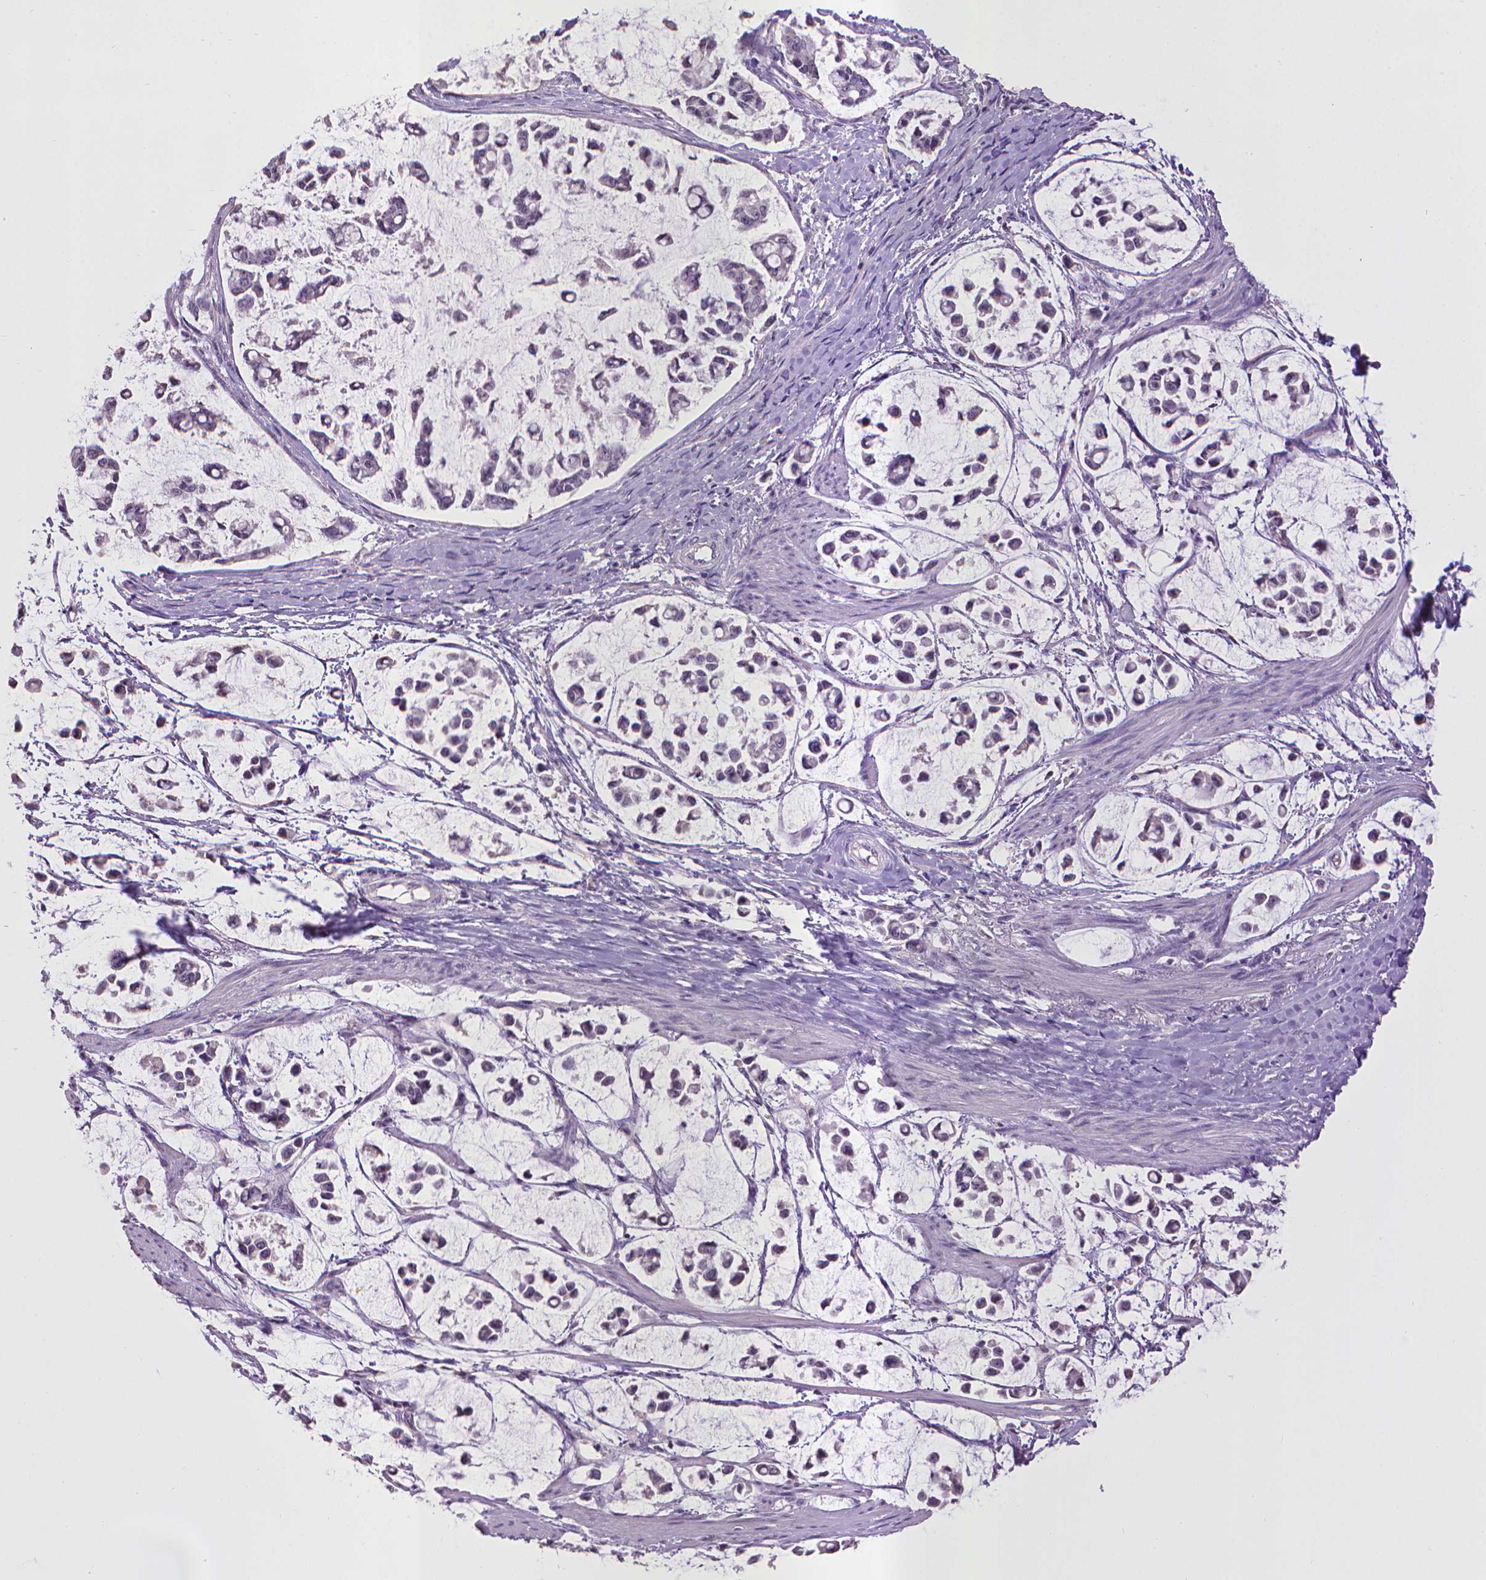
{"staining": {"intensity": "negative", "quantity": "none", "location": "none"}, "tissue": "stomach cancer", "cell_type": "Tumor cells", "image_type": "cancer", "snomed": [{"axis": "morphology", "description": "Adenocarcinoma, NOS"}, {"axis": "topography", "description": "Stomach"}], "caption": "Stomach adenocarcinoma stained for a protein using IHC shows no staining tumor cells.", "gene": "CPM", "patient": {"sex": "male", "age": 82}}